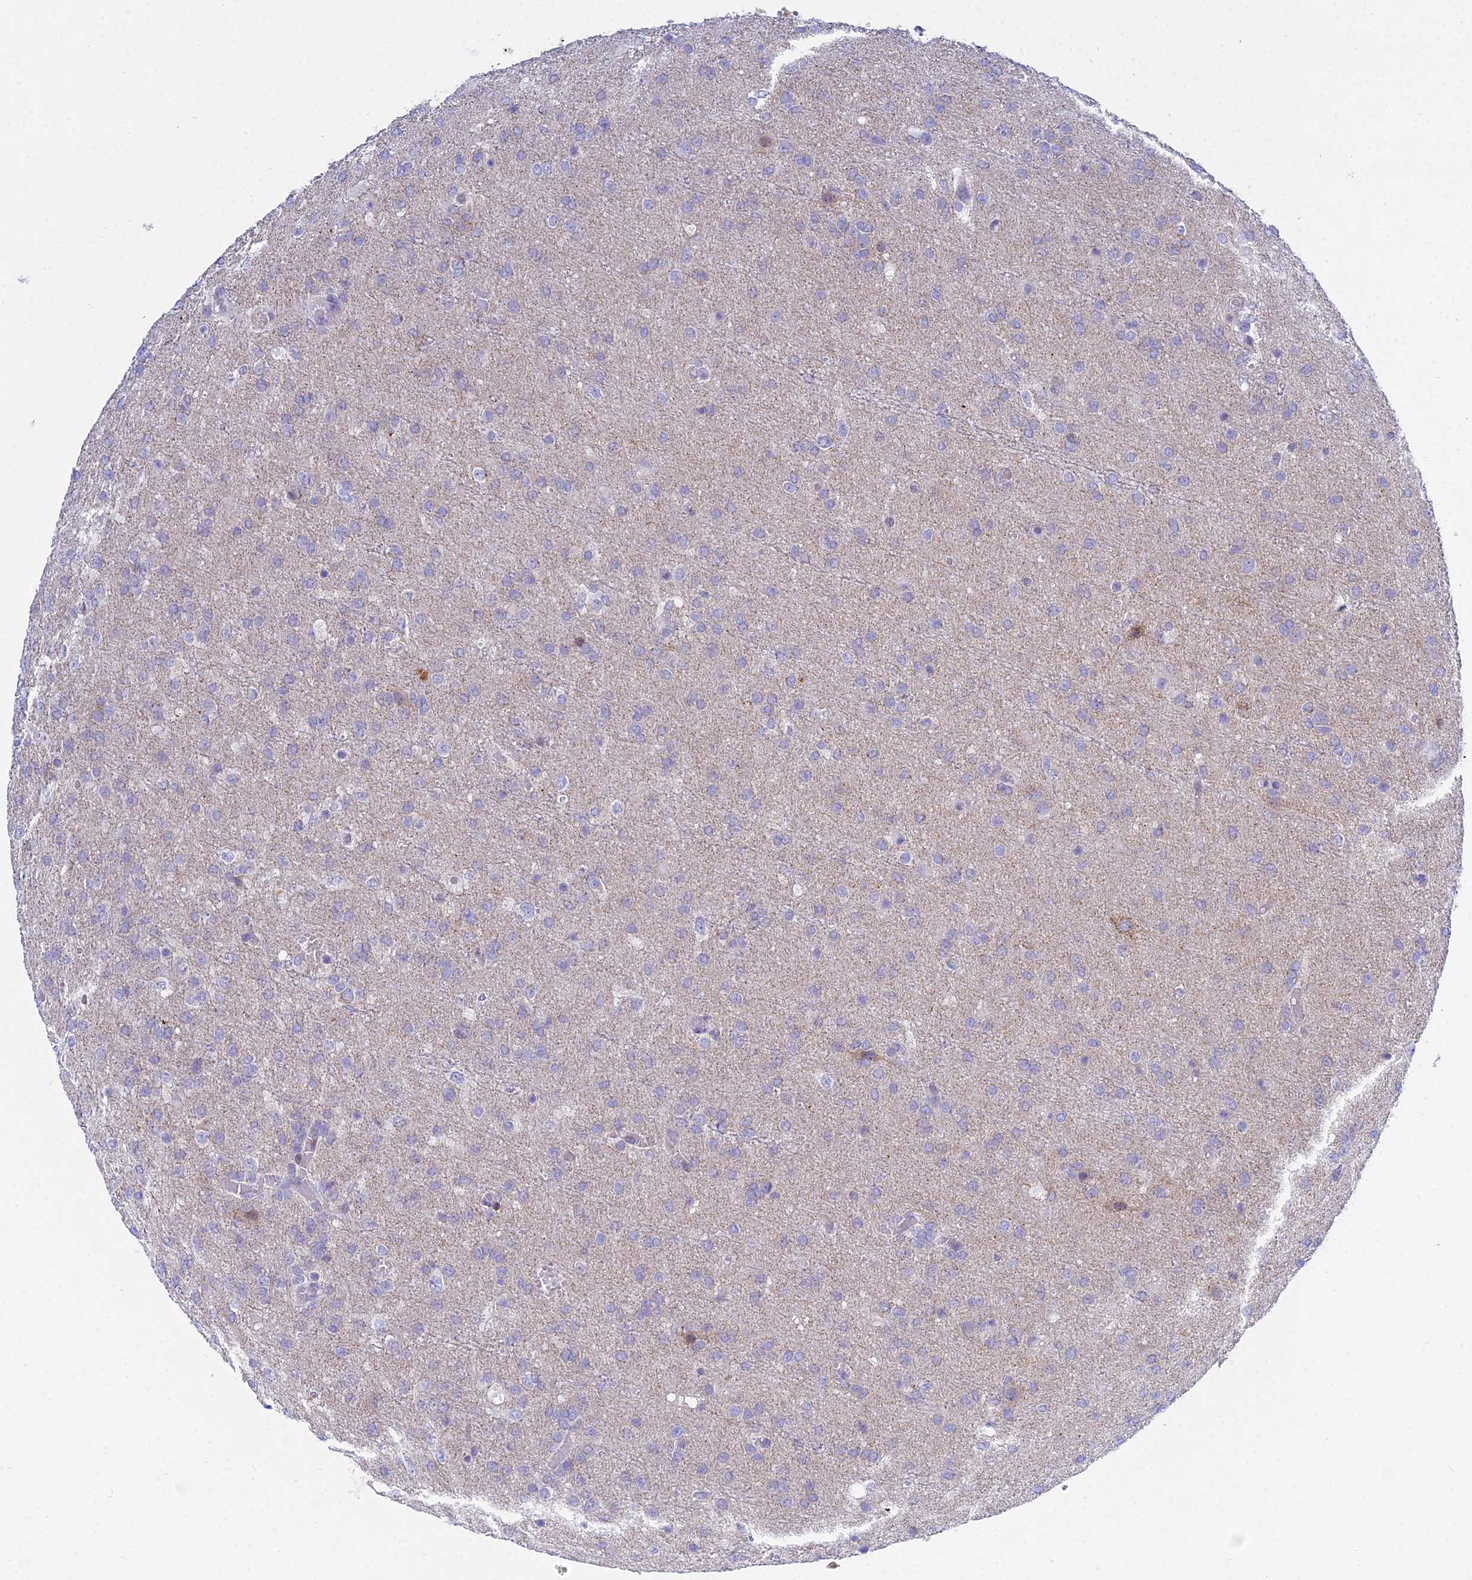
{"staining": {"intensity": "negative", "quantity": "none", "location": "none"}, "tissue": "glioma", "cell_type": "Tumor cells", "image_type": "cancer", "snomed": [{"axis": "morphology", "description": "Glioma, malignant, High grade"}, {"axis": "topography", "description": "Brain"}], "caption": "This is an IHC image of malignant glioma (high-grade). There is no expression in tumor cells.", "gene": "PRR13", "patient": {"sex": "female", "age": 74}}